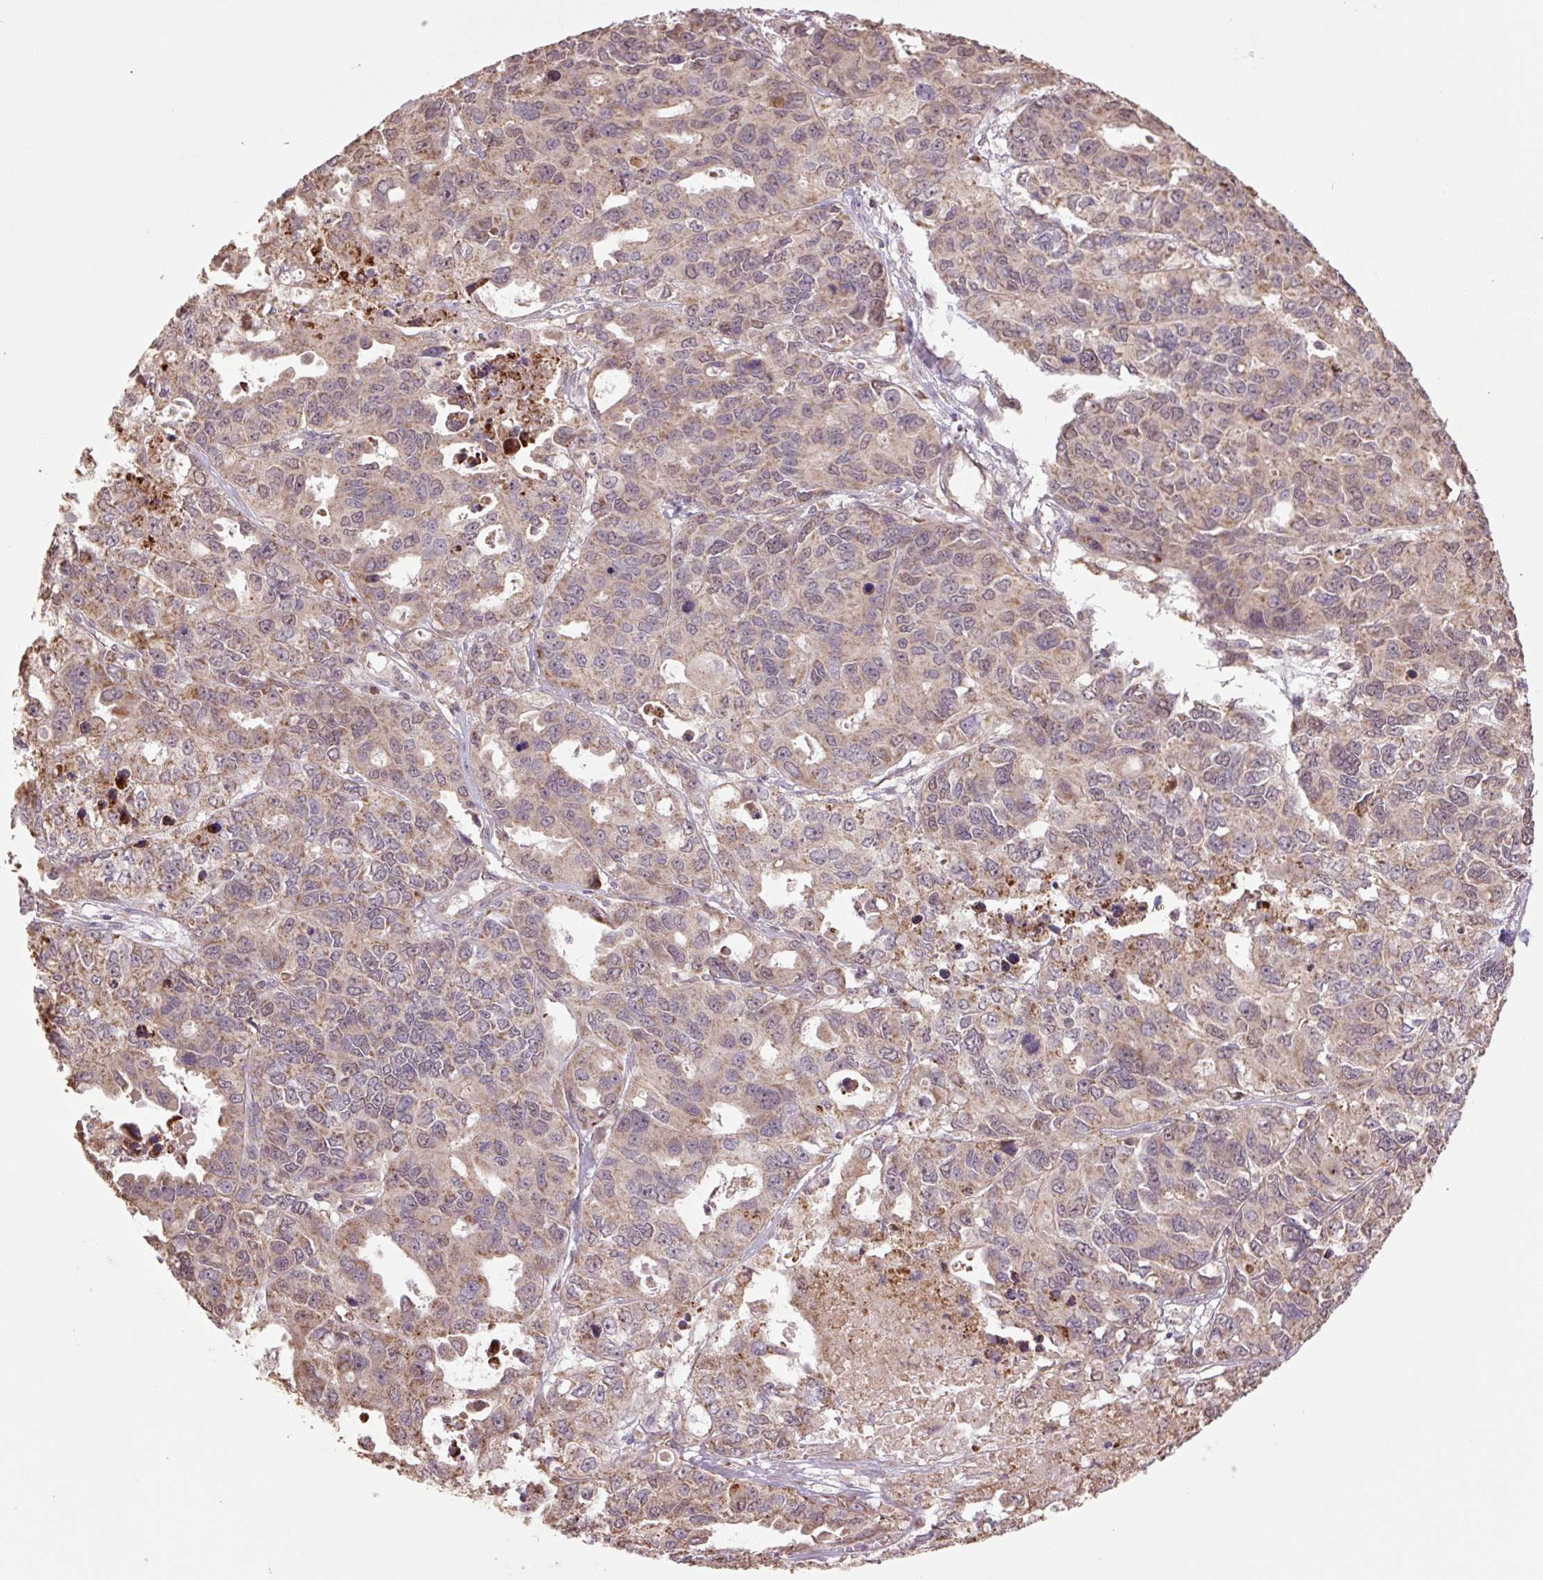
{"staining": {"intensity": "weak", "quantity": "25%-75%", "location": "cytoplasmic/membranous"}, "tissue": "endometrial cancer", "cell_type": "Tumor cells", "image_type": "cancer", "snomed": [{"axis": "morphology", "description": "Adenocarcinoma, NOS"}, {"axis": "topography", "description": "Uterus"}], "caption": "Human endometrial cancer stained with a protein marker demonstrates weak staining in tumor cells.", "gene": "TMEM160", "patient": {"sex": "female", "age": 79}}